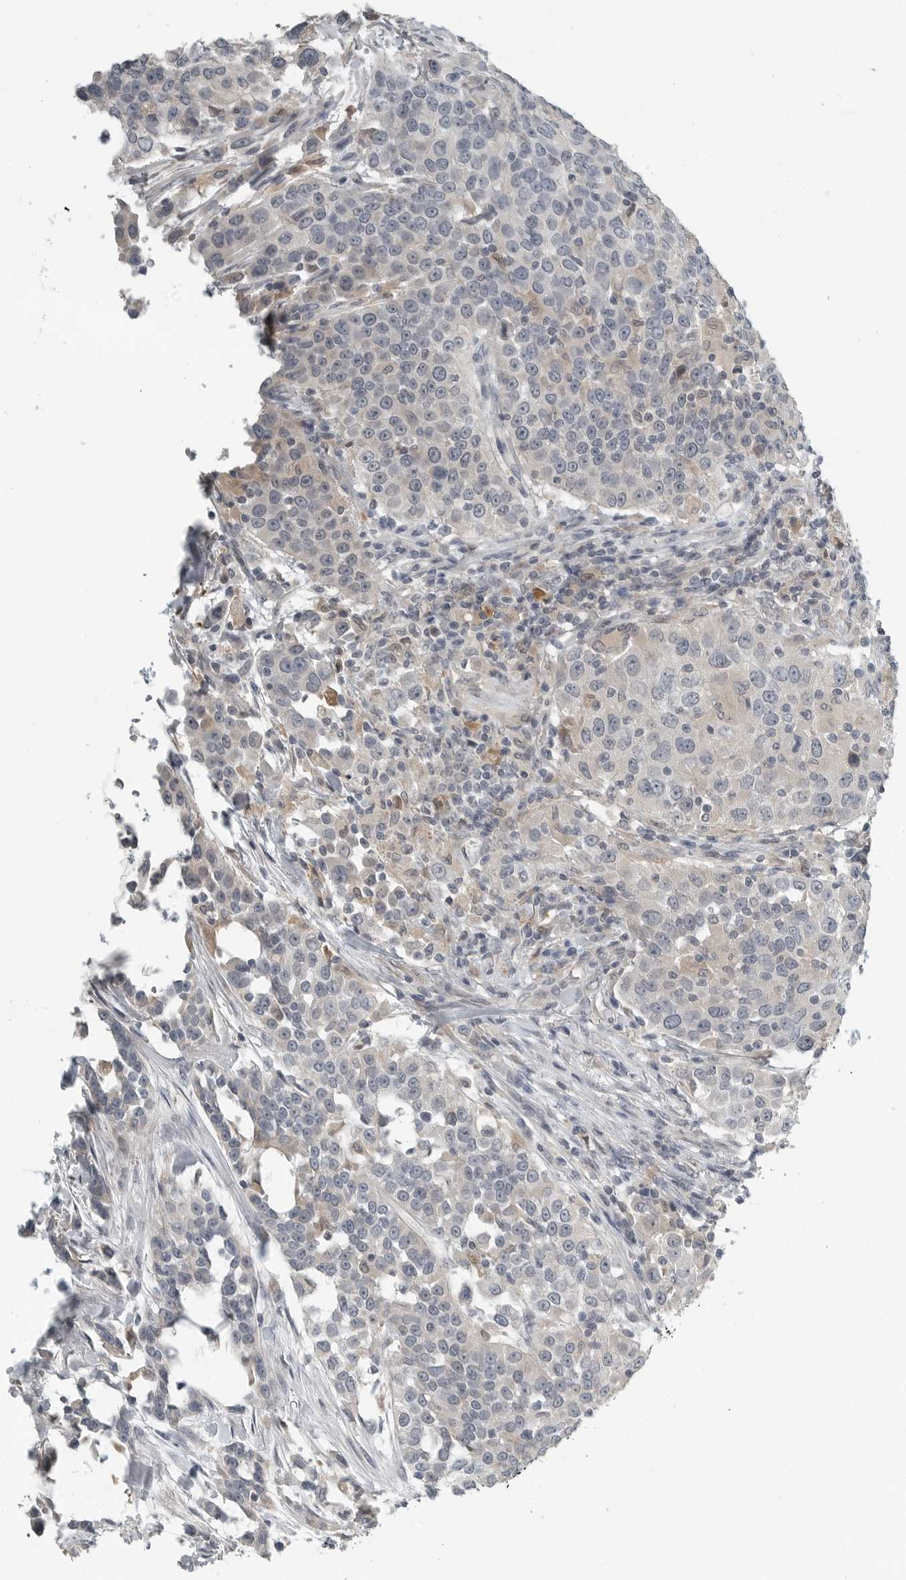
{"staining": {"intensity": "negative", "quantity": "none", "location": "none"}, "tissue": "urothelial cancer", "cell_type": "Tumor cells", "image_type": "cancer", "snomed": [{"axis": "morphology", "description": "Urothelial carcinoma, High grade"}, {"axis": "topography", "description": "Urinary bladder"}], "caption": "A micrograph of urothelial cancer stained for a protein exhibits no brown staining in tumor cells. (Immunohistochemistry (ihc), brightfield microscopy, high magnification).", "gene": "KYAT1", "patient": {"sex": "female", "age": 80}}